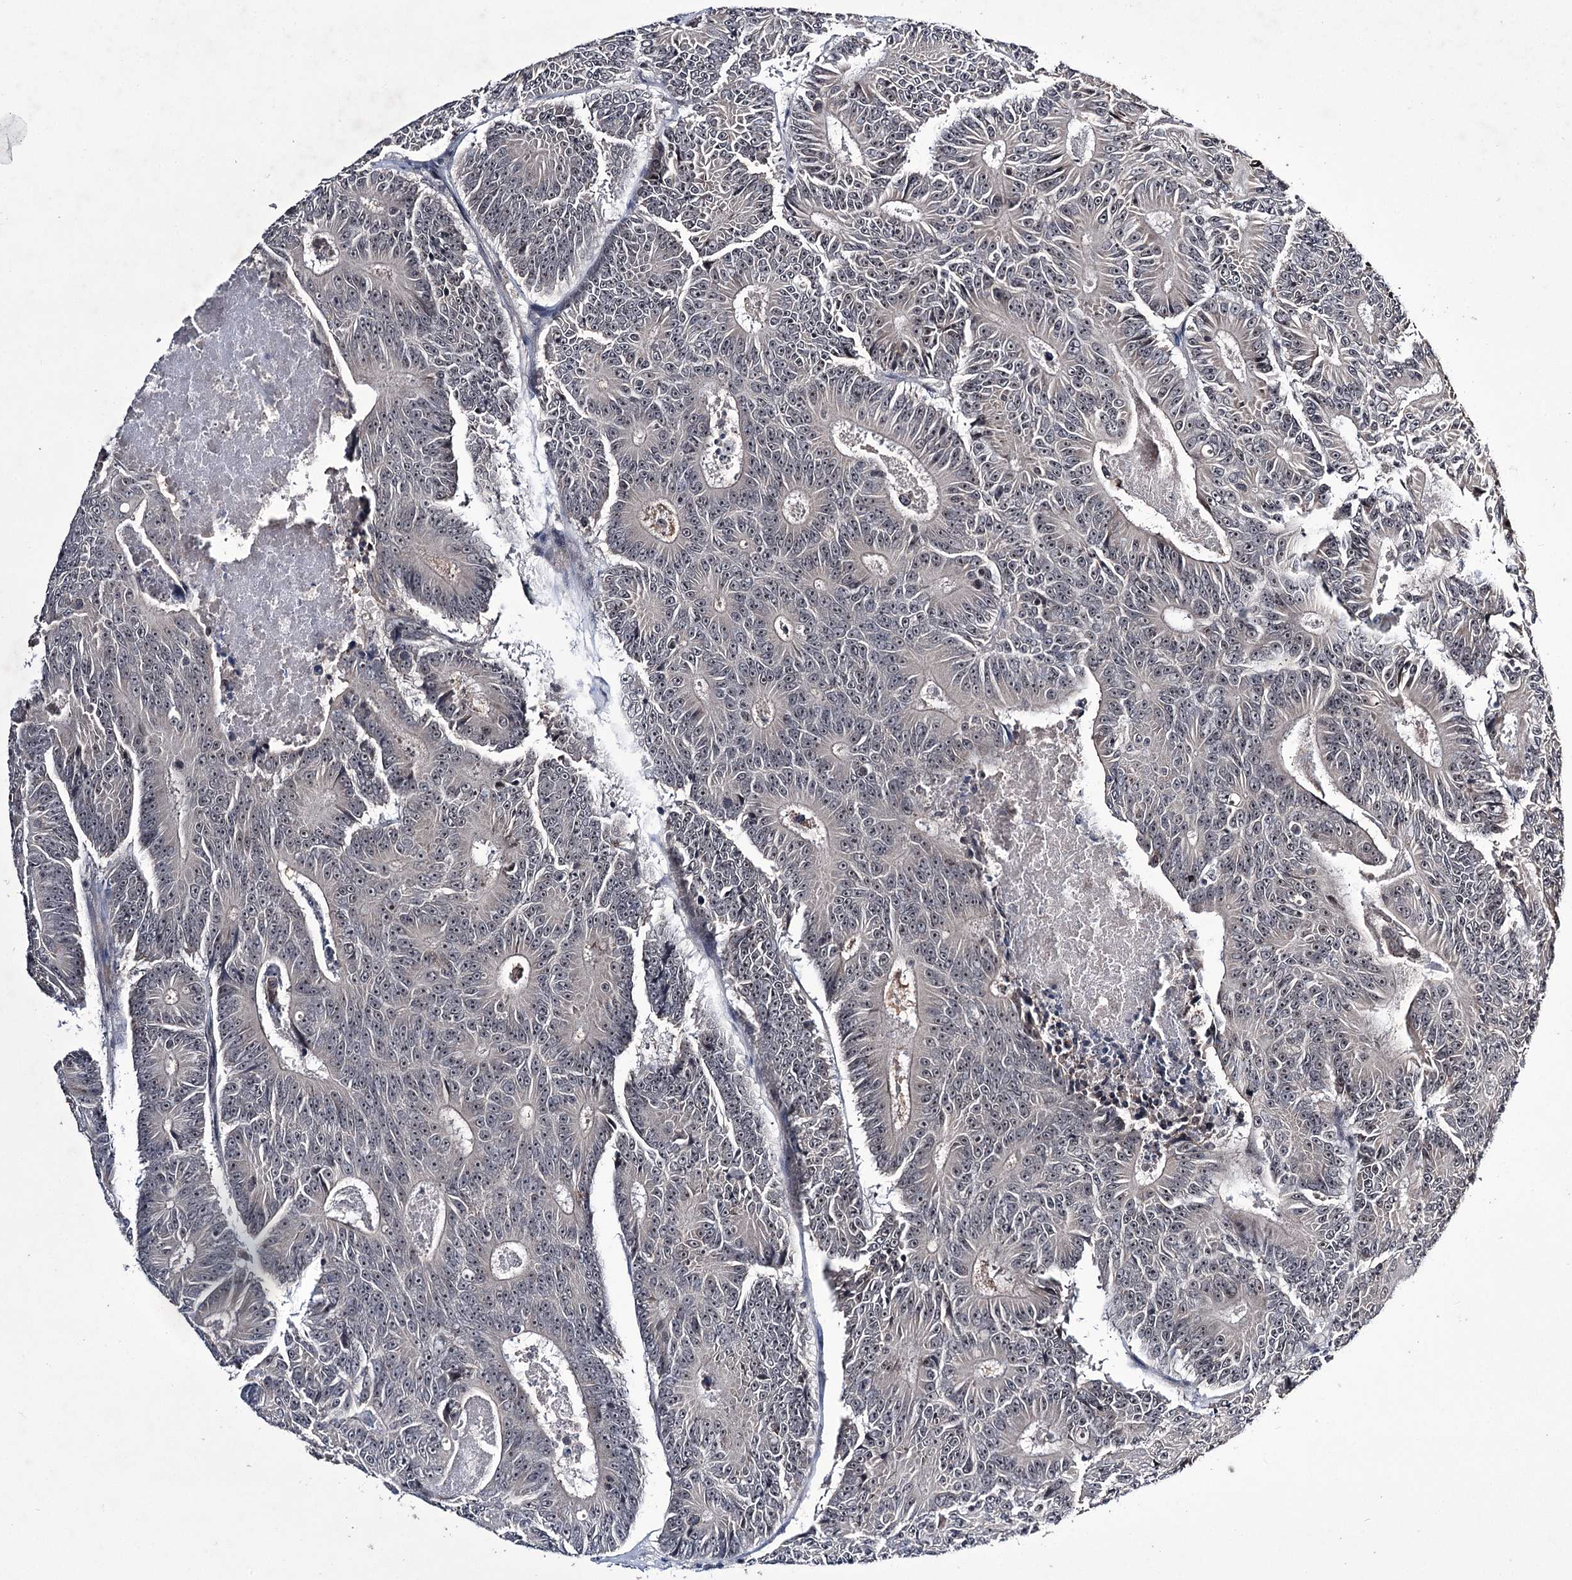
{"staining": {"intensity": "negative", "quantity": "none", "location": "none"}, "tissue": "colorectal cancer", "cell_type": "Tumor cells", "image_type": "cancer", "snomed": [{"axis": "morphology", "description": "Adenocarcinoma, NOS"}, {"axis": "topography", "description": "Colon"}], "caption": "A high-resolution image shows immunohistochemistry staining of colorectal cancer, which displays no significant staining in tumor cells.", "gene": "VGLL4", "patient": {"sex": "male", "age": 83}}